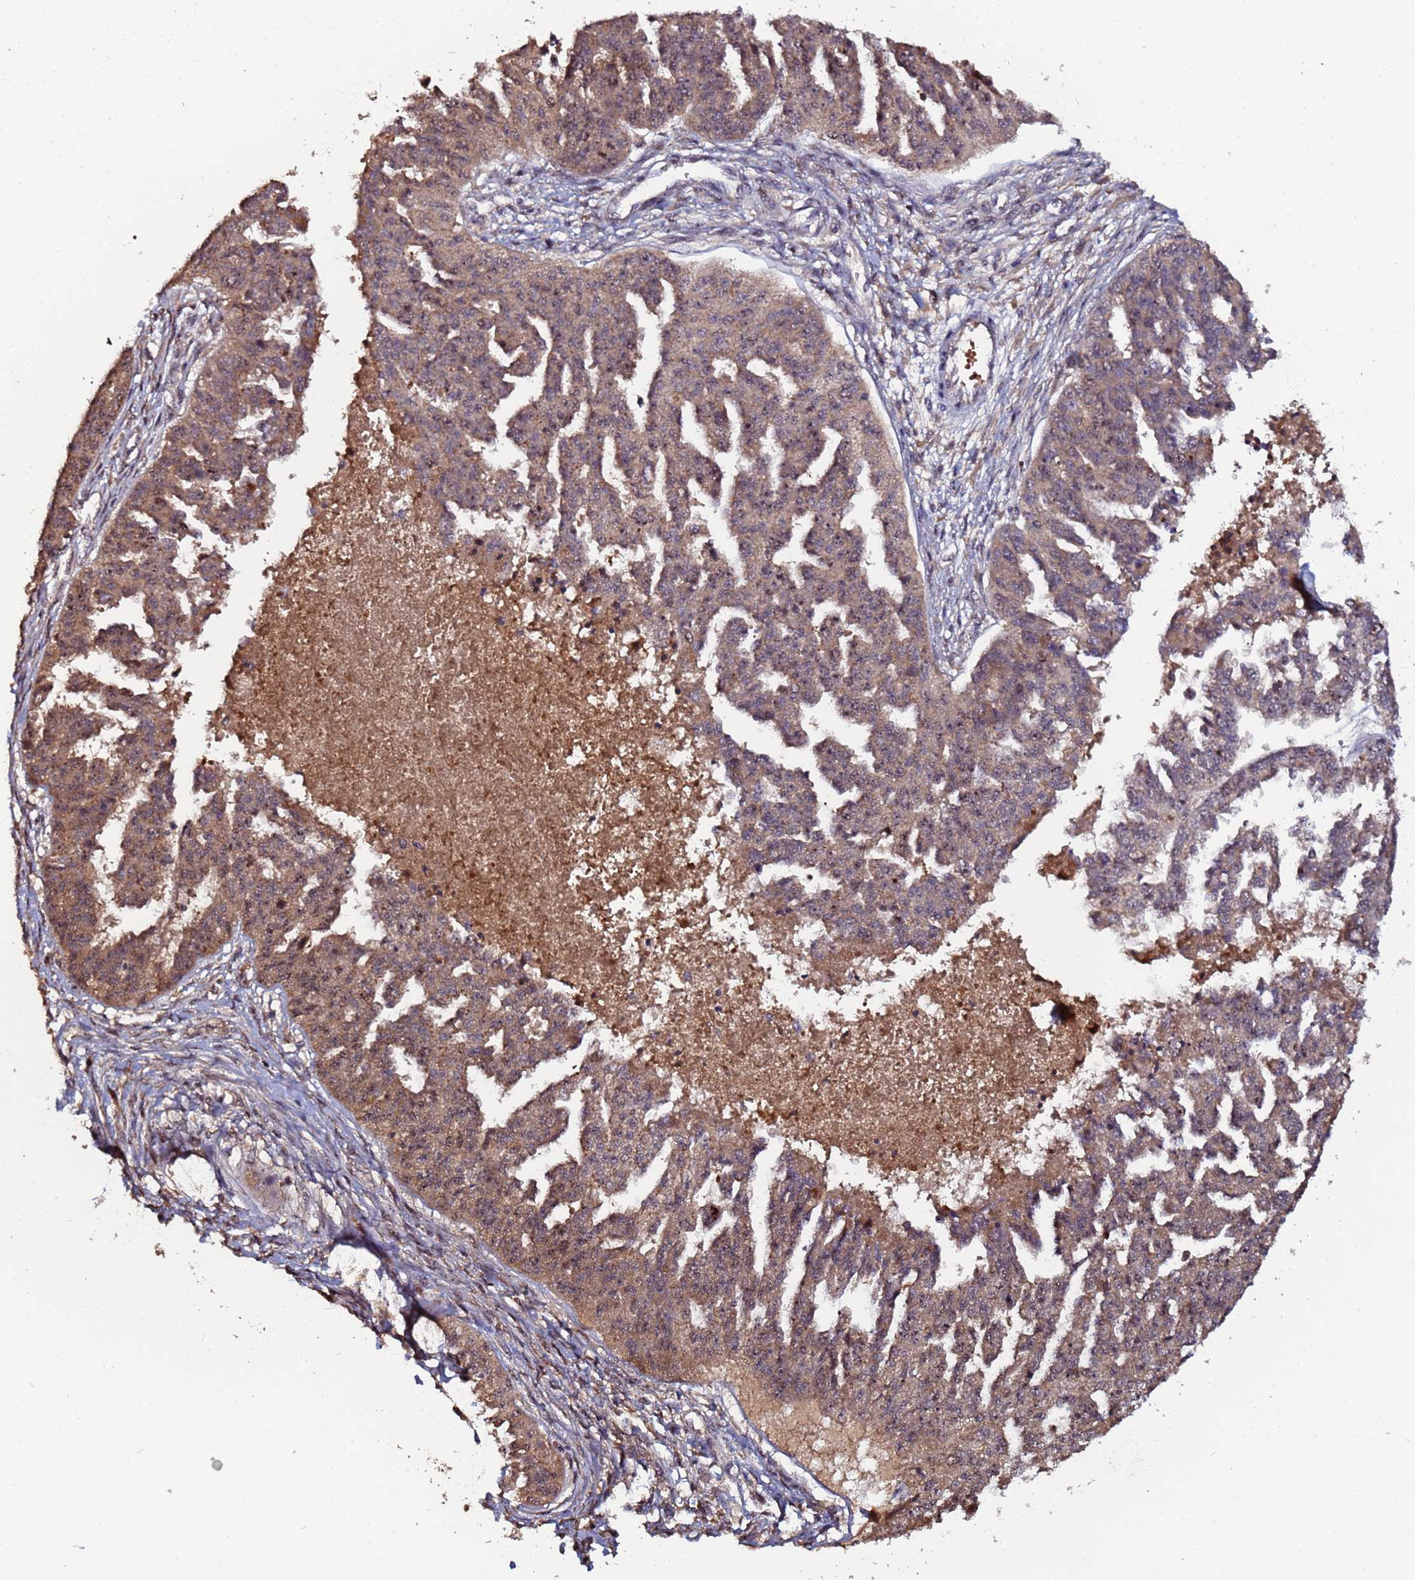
{"staining": {"intensity": "moderate", "quantity": ">75%", "location": "cytoplasmic/membranous,nuclear"}, "tissue": "ovarian cancer", "cell_type": "Tumor cells", "image_type": "cancer", "snomed": [{"axis": "morphology", "description": "Cystadenocarcinoma, serous, NOS"}, {"axis": "topography", "description": "Ovary"}], "caption": "The micrograph reveals immunohistochemical staining of serous cystadenocarcinoma (ovarian). There is moderate cytoplasmic/membranous and nuclear staining is identified in about >75% of tumor cells. The protein is shown in brown color, while the nuclei are stained blue.", "gene": "OSER1", "patient": {"sex": "female", "age": 58}}